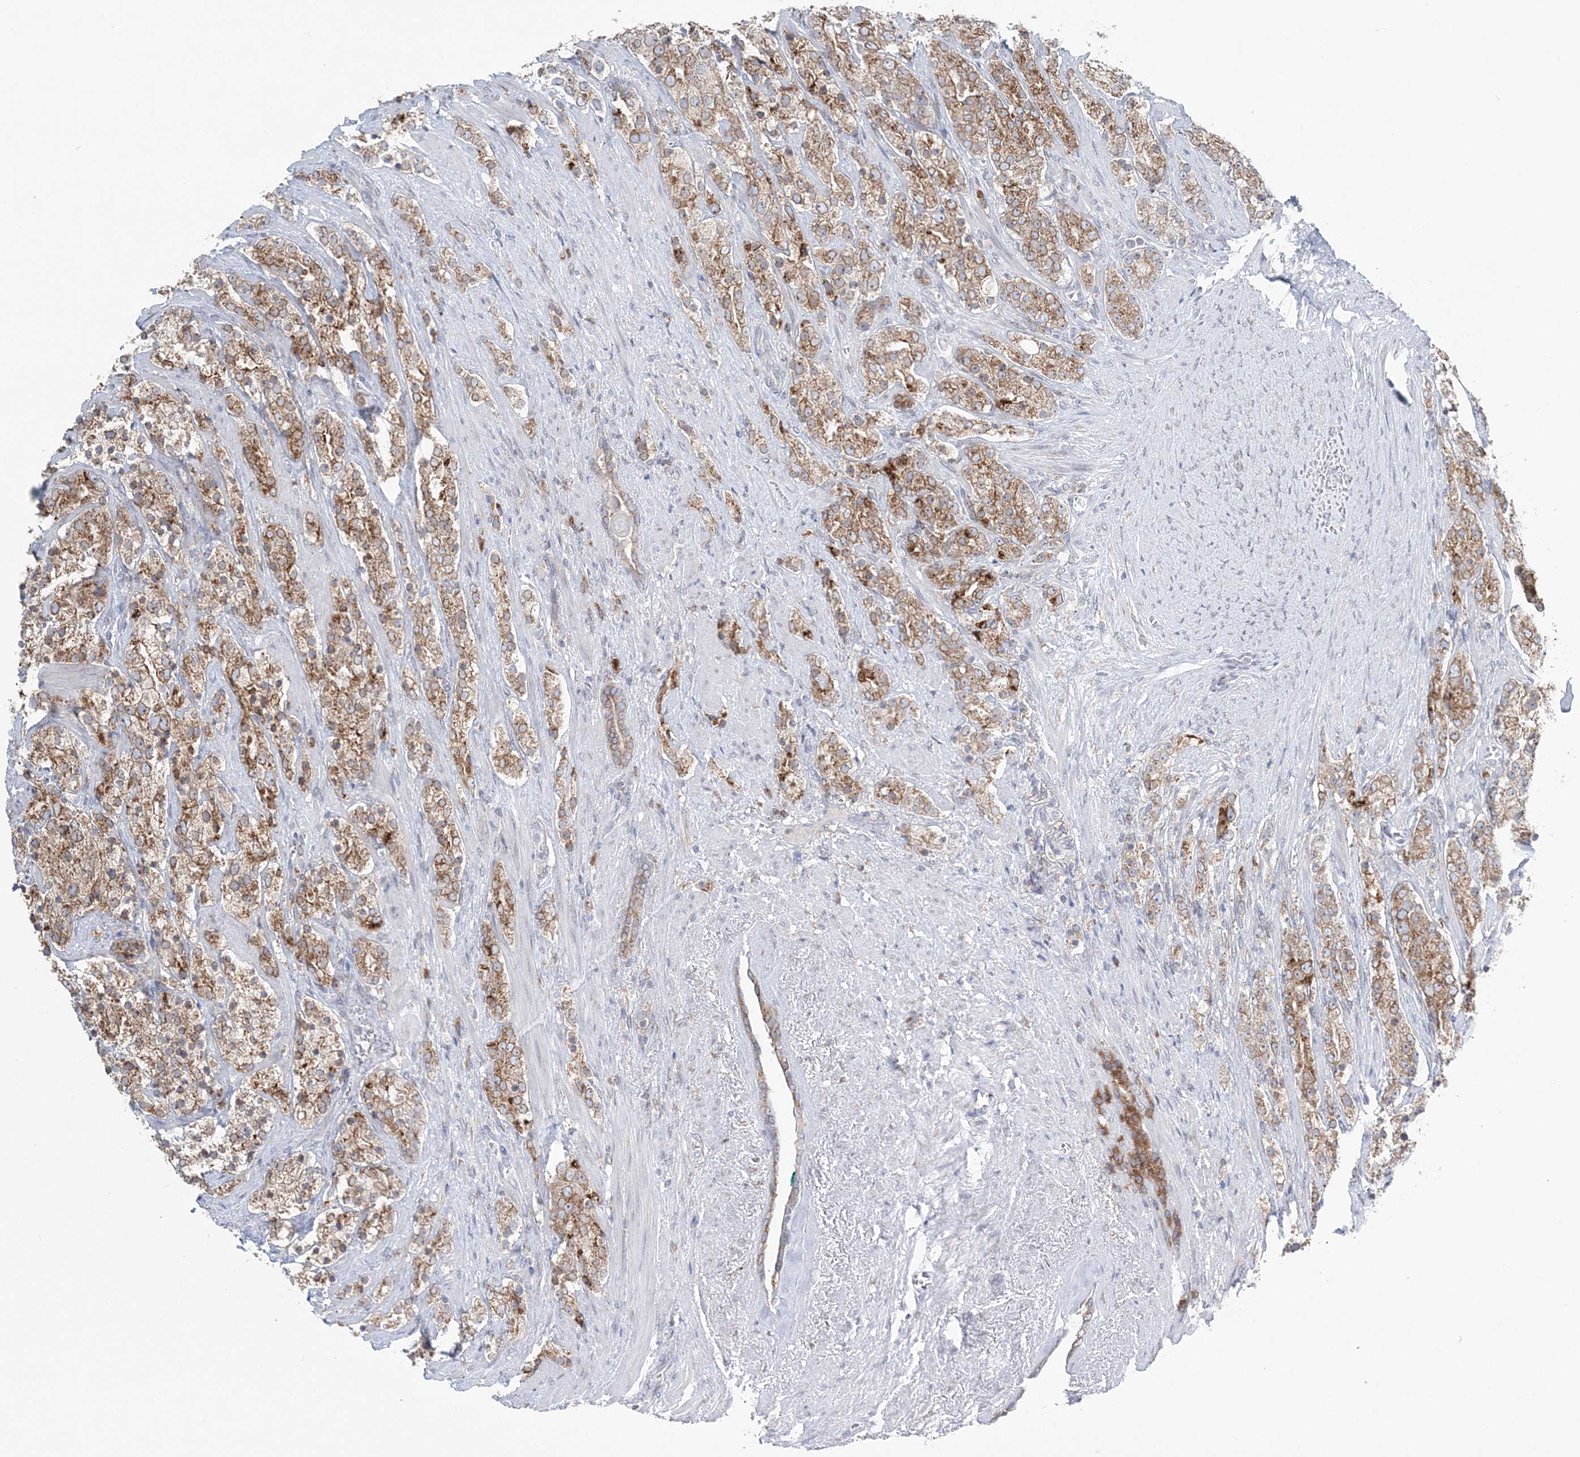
{"staining": {"intensity": "moderate", "quantity": ">75%", "location": "cytoplasmic/membranous"}, "tissue": "prostate cancer", "cell_type": "Tumor cells", "image_type": "cancer", "snomed": [{"axis": "morphology", "description": "Adenocarcinoma, High grade"}, {"axis": "topography", "description": "Prostate"}], "caption": "About >75% of tumor cells in human adenocarcinoma (high-grade) (prostate) show moderate cytoplasmic/membranous protein expression as visualized by brown immunohistochemical staining.", "gene": "TMED10", "patient": {"sex": "male", "age": 71}}